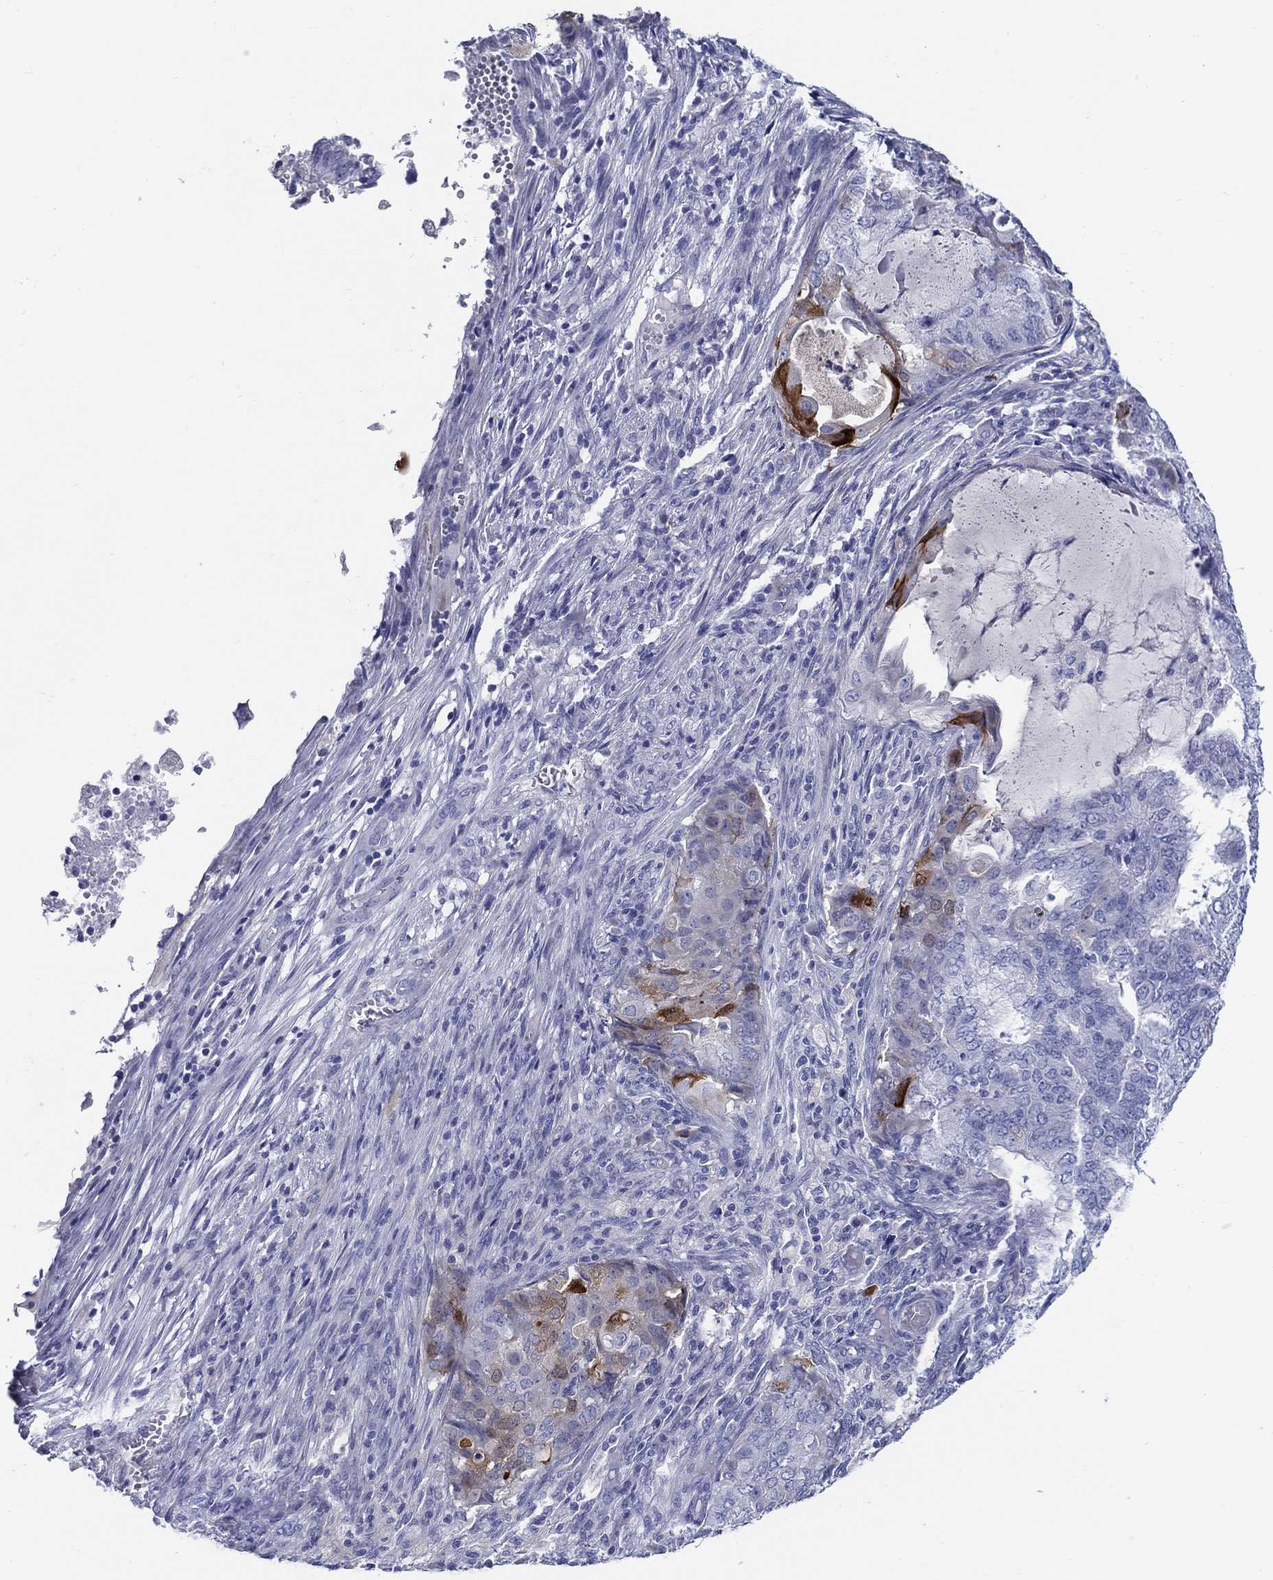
{"staining": {"intensity": "strong", "quantity": "<25%", "location": "cytoplasmic/membranous"}, "tissue": "endometrial cancer", "cell_type": "Tumor cells", "image_type": "cancer", "snomed": [{"axis": "morphology", "description": "Adenocarcinoma, NOS"}, {"axis": "topography", "description": "Endometrium"}], "caption": "Immunohistochemical staining of human adenocarcinoma (endometrial) exhibits medium levels of strong cytoplasmic/membranous expression in about <25% of tumor cells. The staining is performed using DAB (3,3'-diaminobenzidine) brown chromogen to label protein expression. The nuclei are counter-stained blue using hematoxylin.", "gene": "CRYGS", "patient": {"sex": "female", "age": 62}}